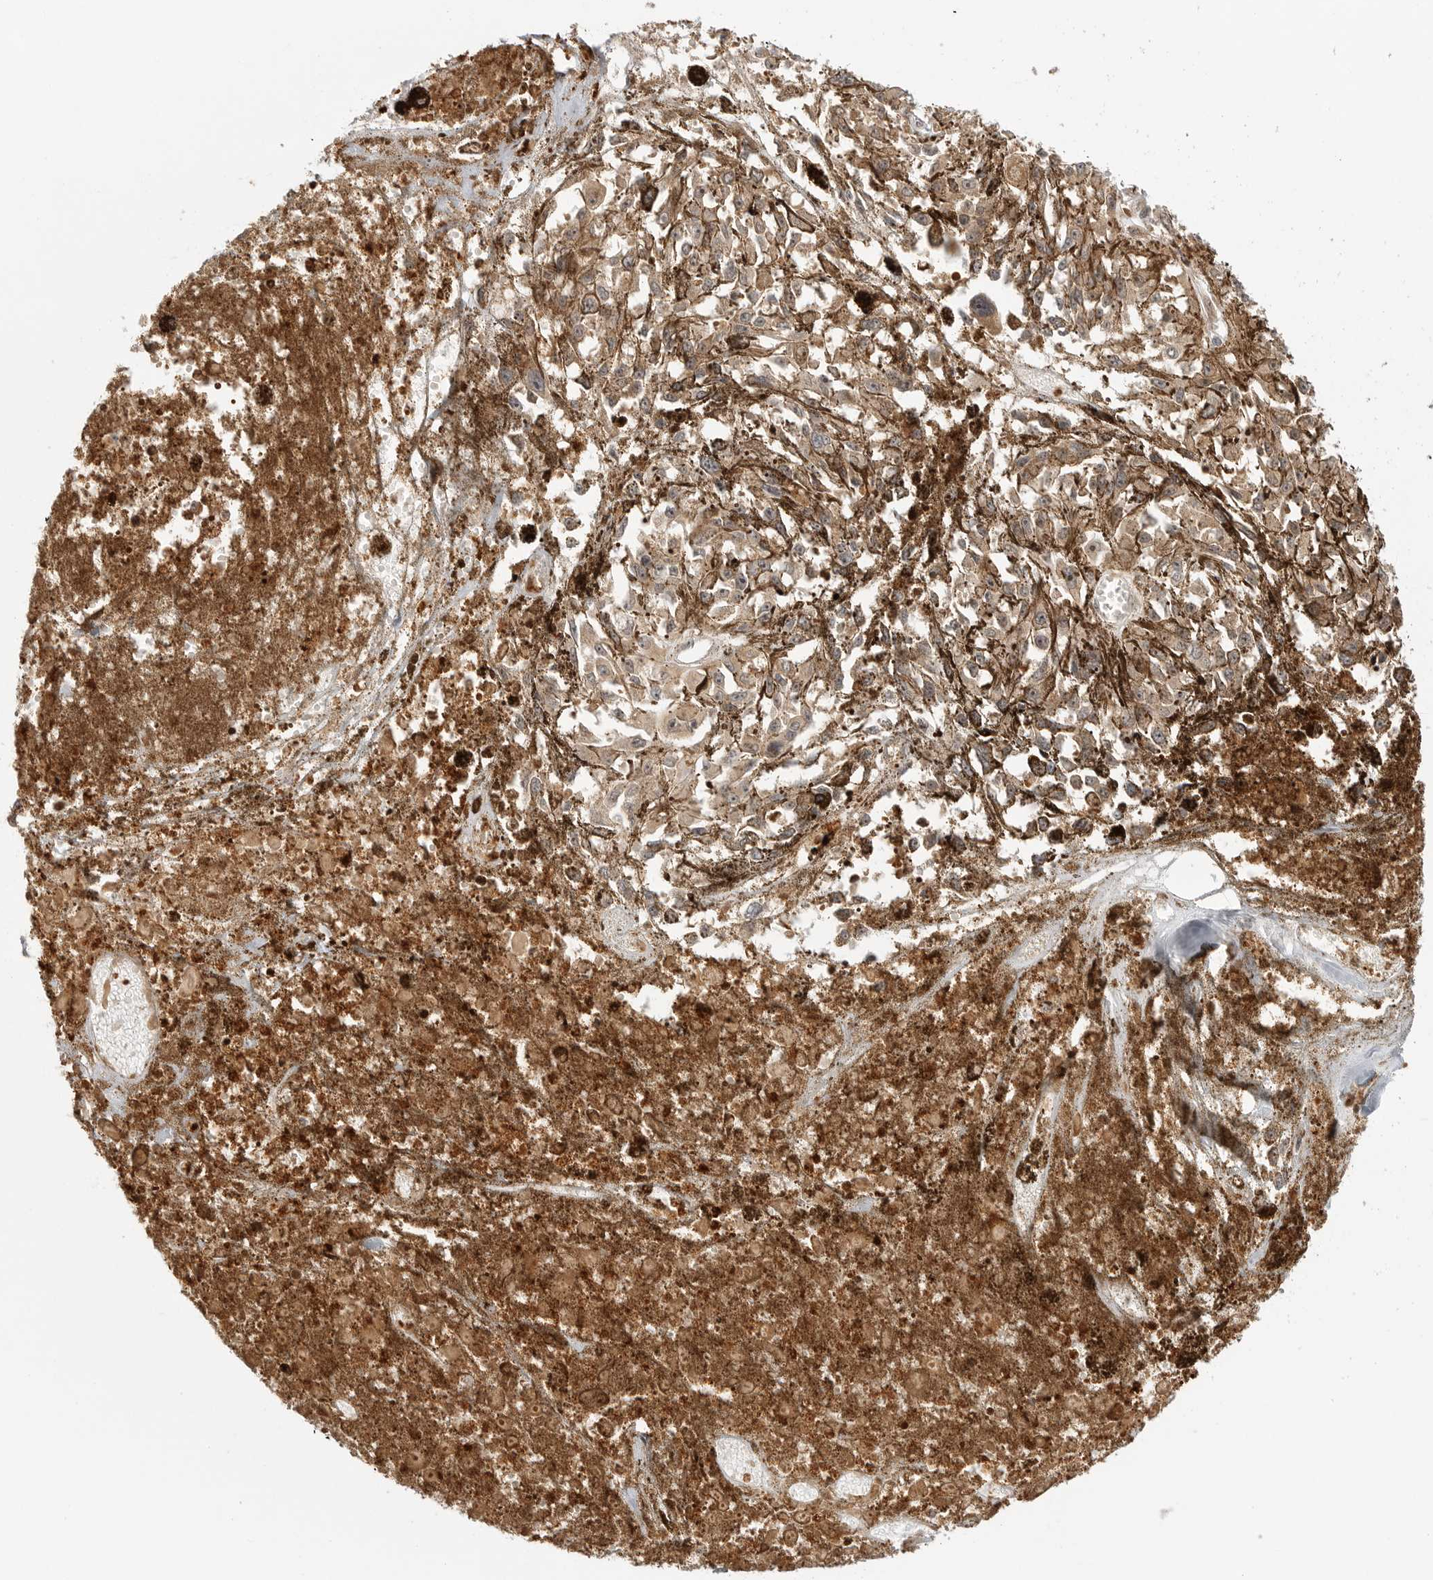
{"staining": {"intensity": "weak", "quantity": ">75%", "location": "cytoplasmic/membranous,nuclear"}, "tissue": "melanoma", "cell_type": "Tumor cells", "image_type": "cancer", "snomed": [{"axis": "morphology", "description": "Malignant melanoma, Metastatic site"}, {"axis": "topography", "description": "Lymph node"}], "caption": "Brown immunohistochemical staining in human melanoma reveals weak cytoplasmic/membranous and nuclear staining in approximately >75% of tumor cells.", "gene": "DSCC1", "patient": {"sex": "male", "age": 59}}